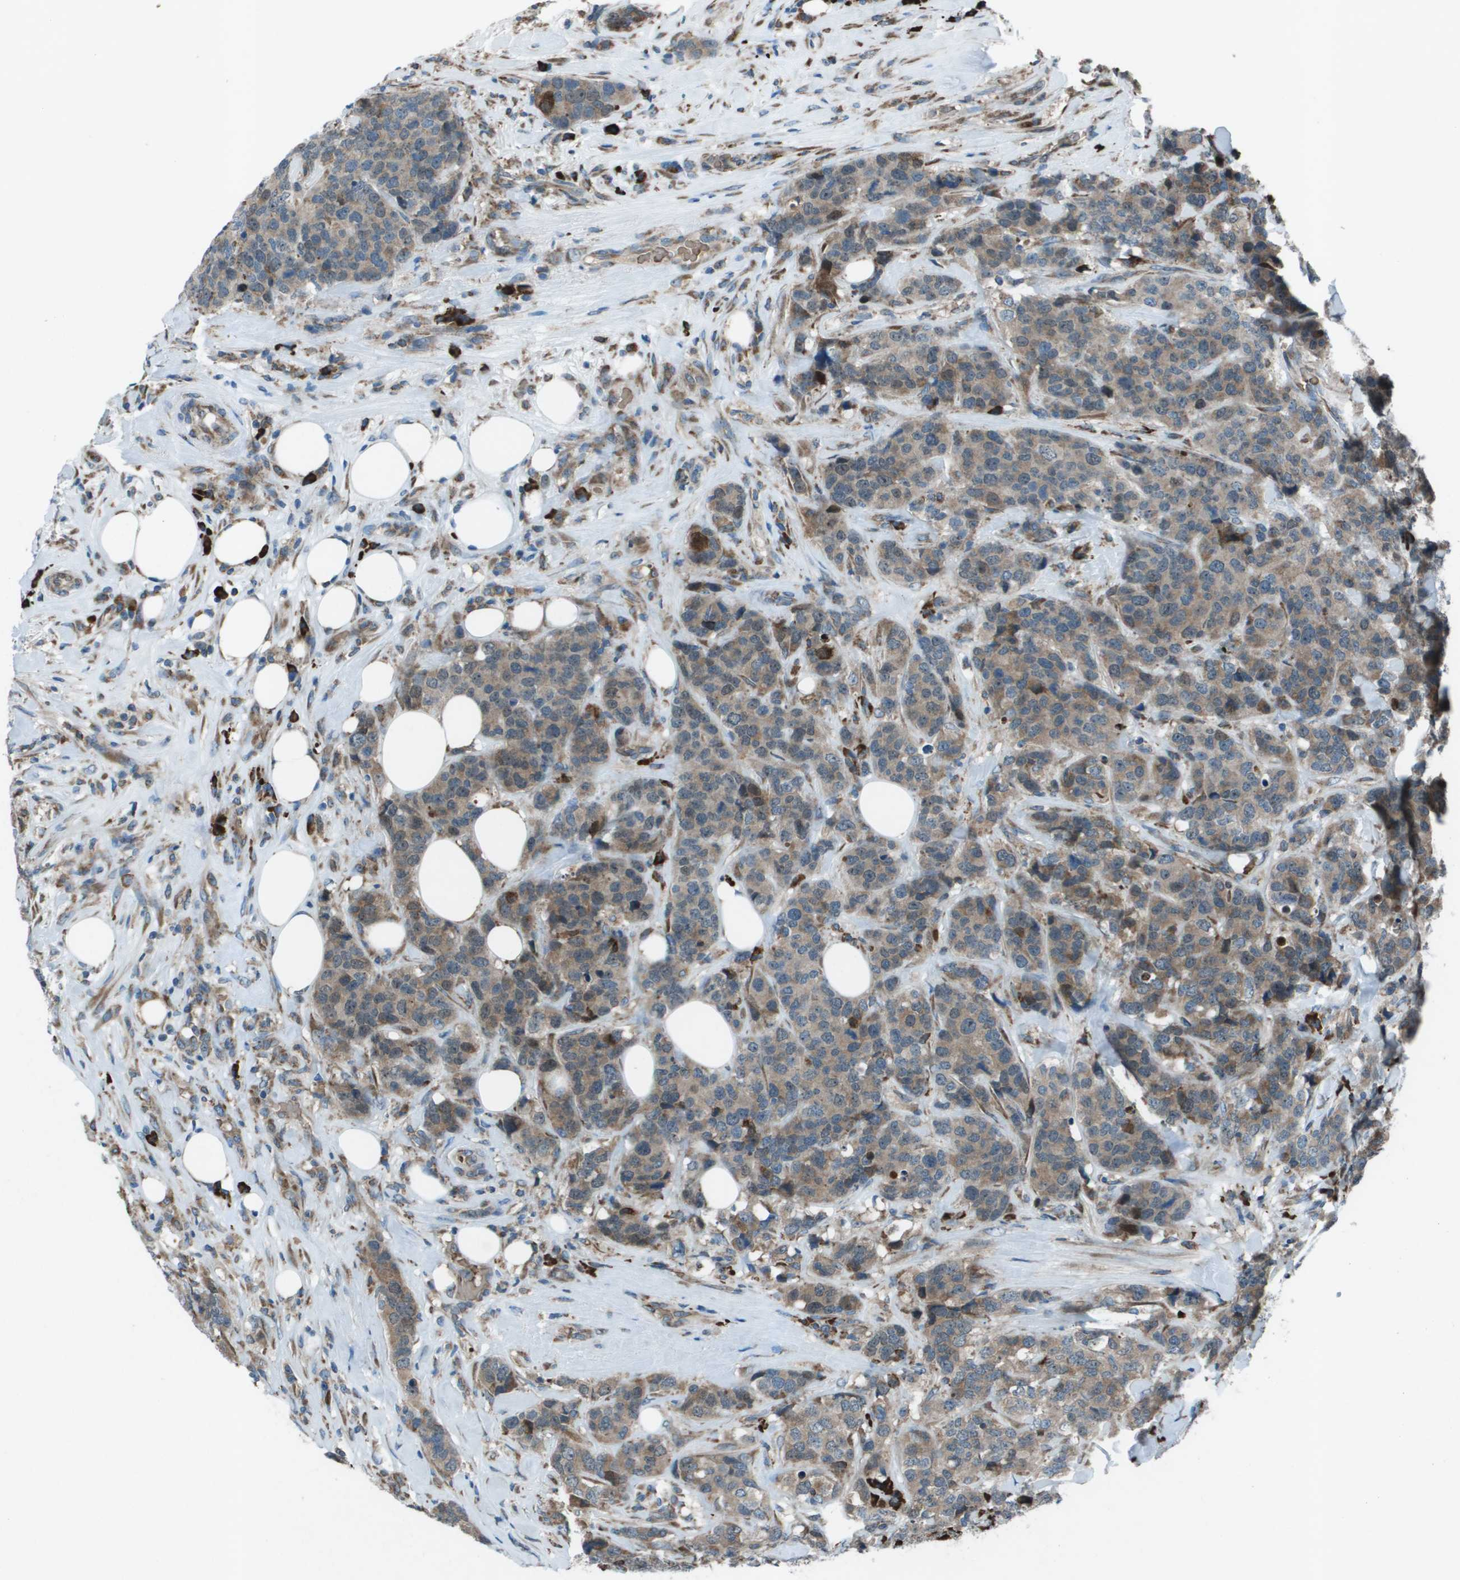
{"staining": {"intensity": "moderate", "quantity": "25%-75%", "location": "cytoplasmic/membranous"}, "tissue": "breast cancer", "cell_type": "Tumor cells", "image_type": "cancer", "snomed": [{"axis": "morphology", "description": "Lobular carcinoma"}, {"axis": "topography", "description": "Breast"}], "caption": "An image of lobular carcinoma (breast) stained for a protein demonstrates moderate cytoplasmic/membranous brown staining in tumor cells.", "gene": "UTS2", "patient": {"sex": "female", "age": 59}}